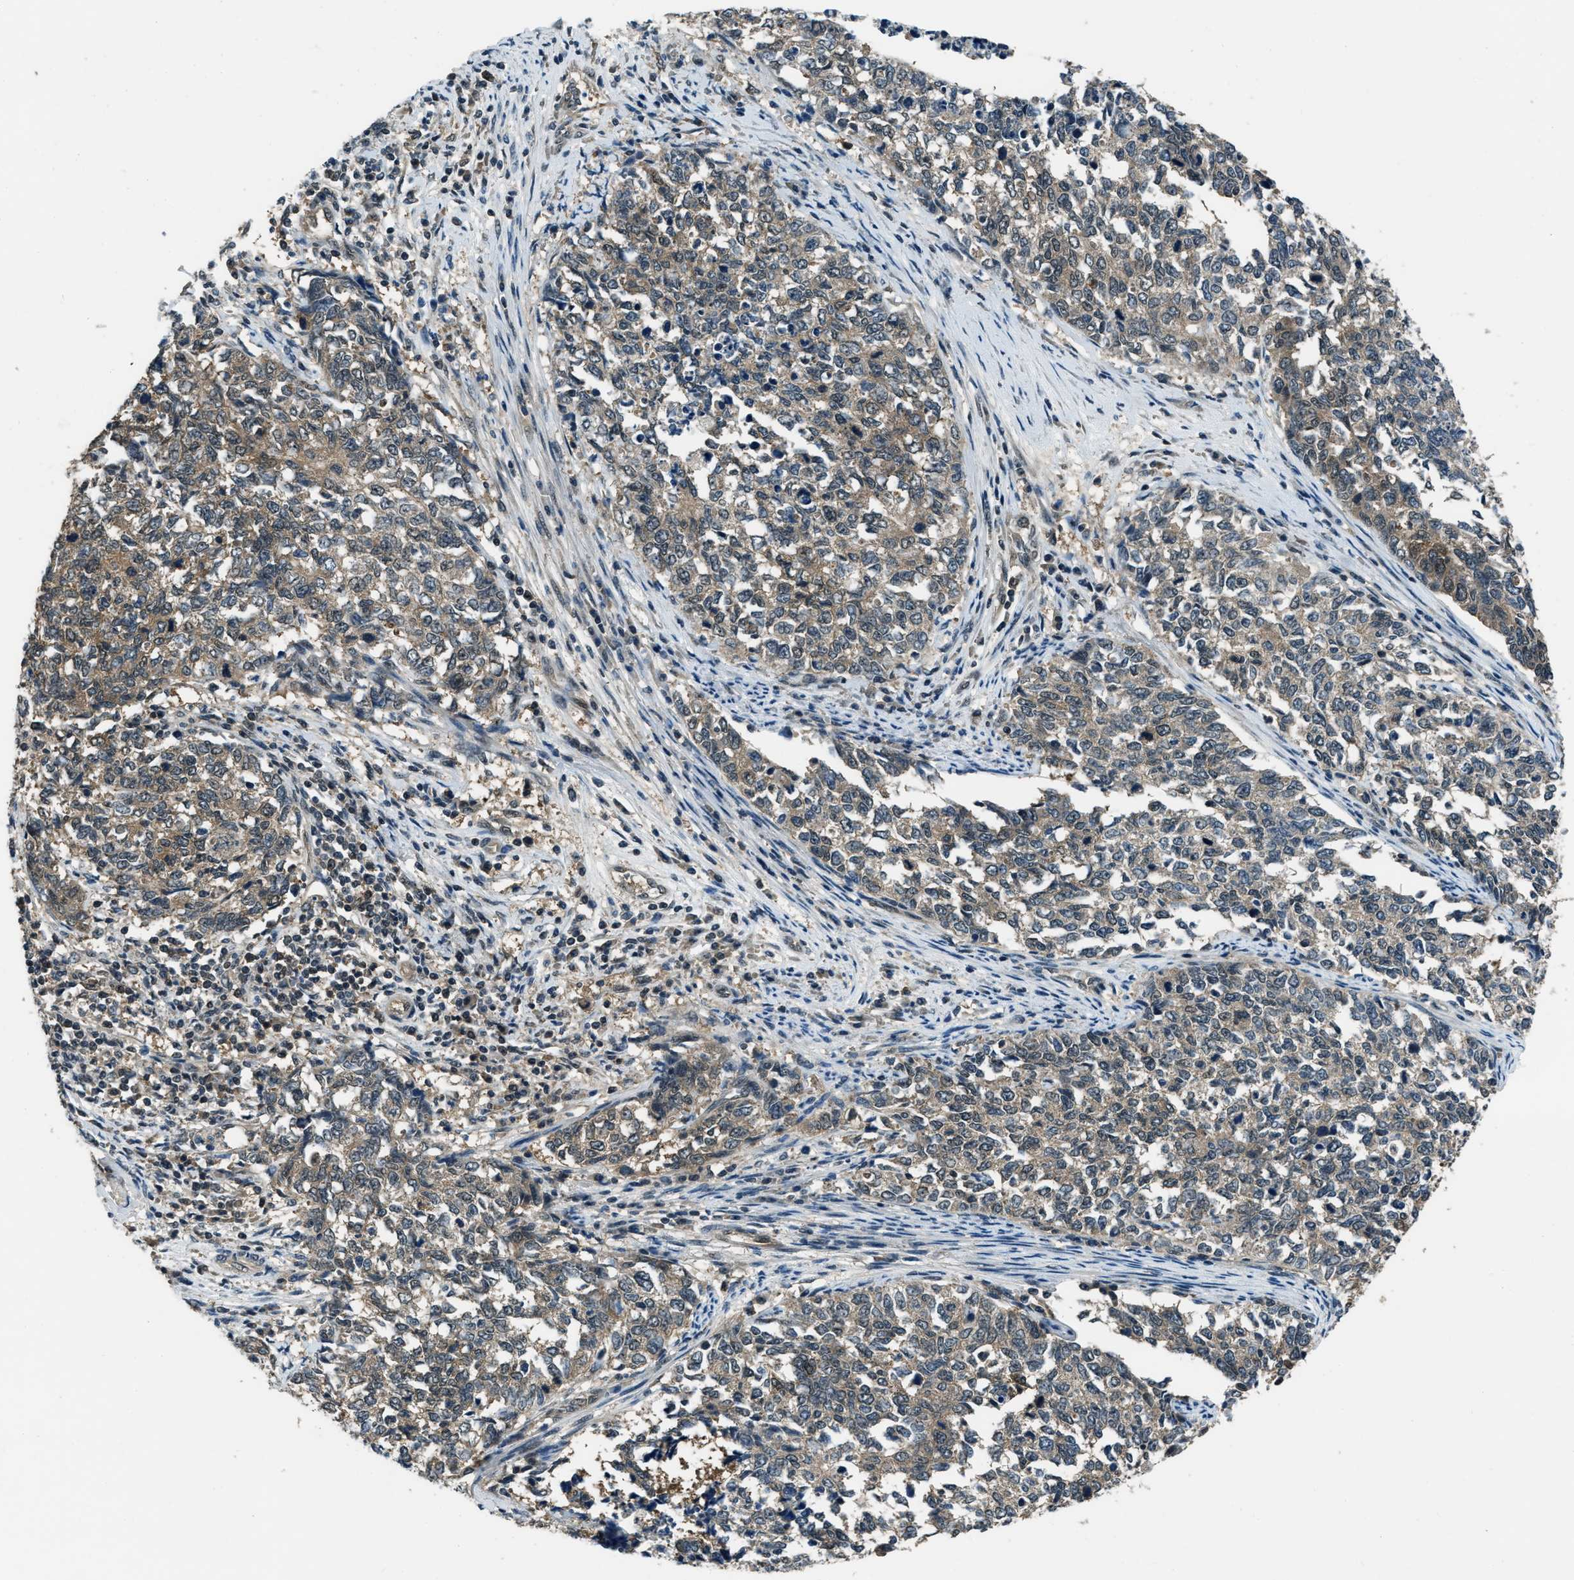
{"staining": {"intensity": "weak", "quantity": ">75%", "location": "cytoplasmic/membranous"}, "tissue": "cervical cancer", "cell_type": "Tumor cells", "image_type": "cancer", "snomed": [{"axis": "morphology", "description": "Squamous cell carcinoma, NOS"}, {"axis": "topography", "description": "Cervix"}], "caption": "DAB immunohistochemical staining of human squamous cell carcinoma (cervical) displays weak cytoplasmic/membranous protein staining in about >75% of tumor cells.", "gene": "NUDCD3", "patient": {"sex": "female", "age": 63}}